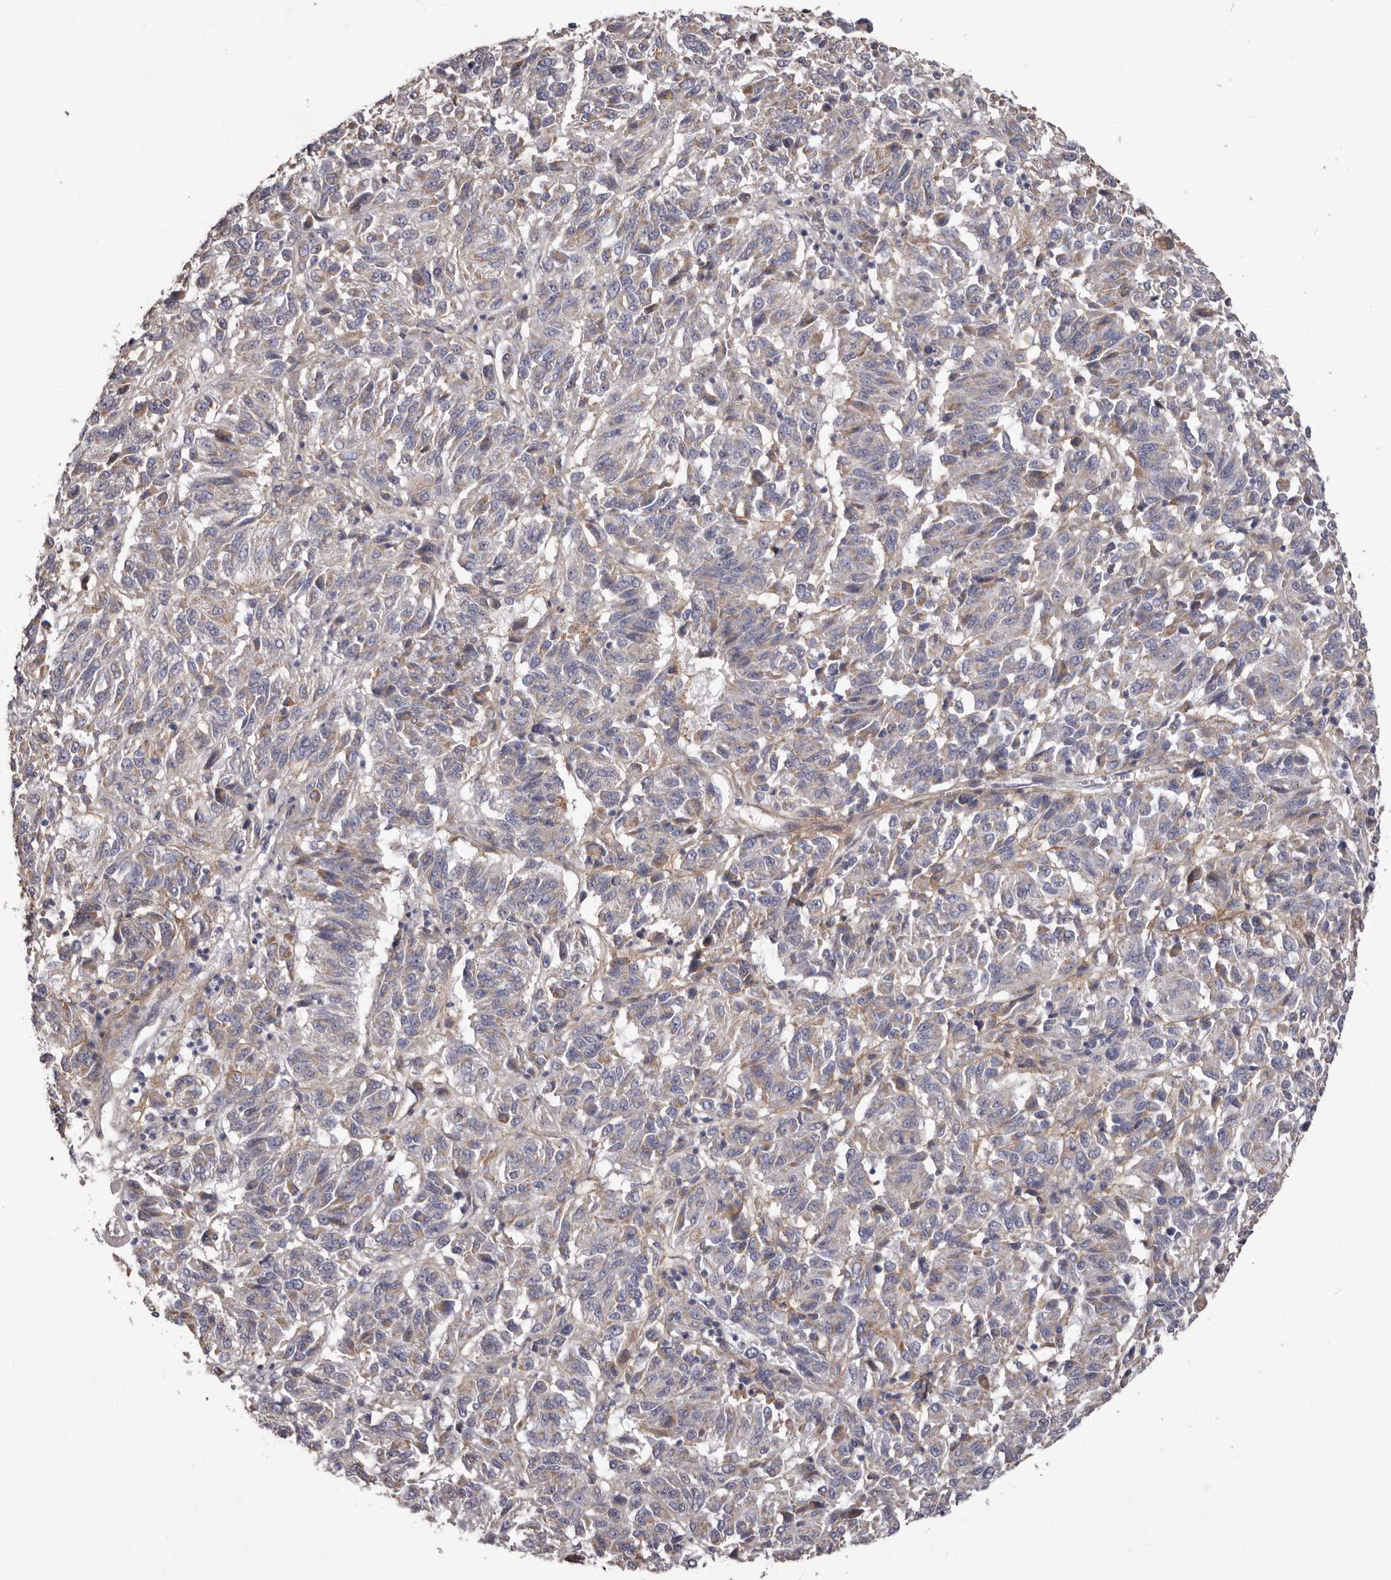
{"staining": {"intensity": "negative", "quantity": "none", "location": "none"}, "tissue": "melanoma", "cell_type": "Tumor cells", "image_type": "cancer", "snomed": [{"axis": "morphology", "description": "Malignant melanoma, Metastatic site"}, {"axis": "topography", "description": "Lung"}], "caption": "This micrograph is of malignant melanoma (metastatic site) stained with immunohistochemistry to label a protein in brown with the nuclei are counter-stained blue. There is no expression in tumor cells. Brightfield microscopy of immunohistochemistry stained with DAB (brown) and hematoxylin (blue), captured at high magnification.", "gene": "COL6A1", "patient": {"sex": "male", "age": 64}}